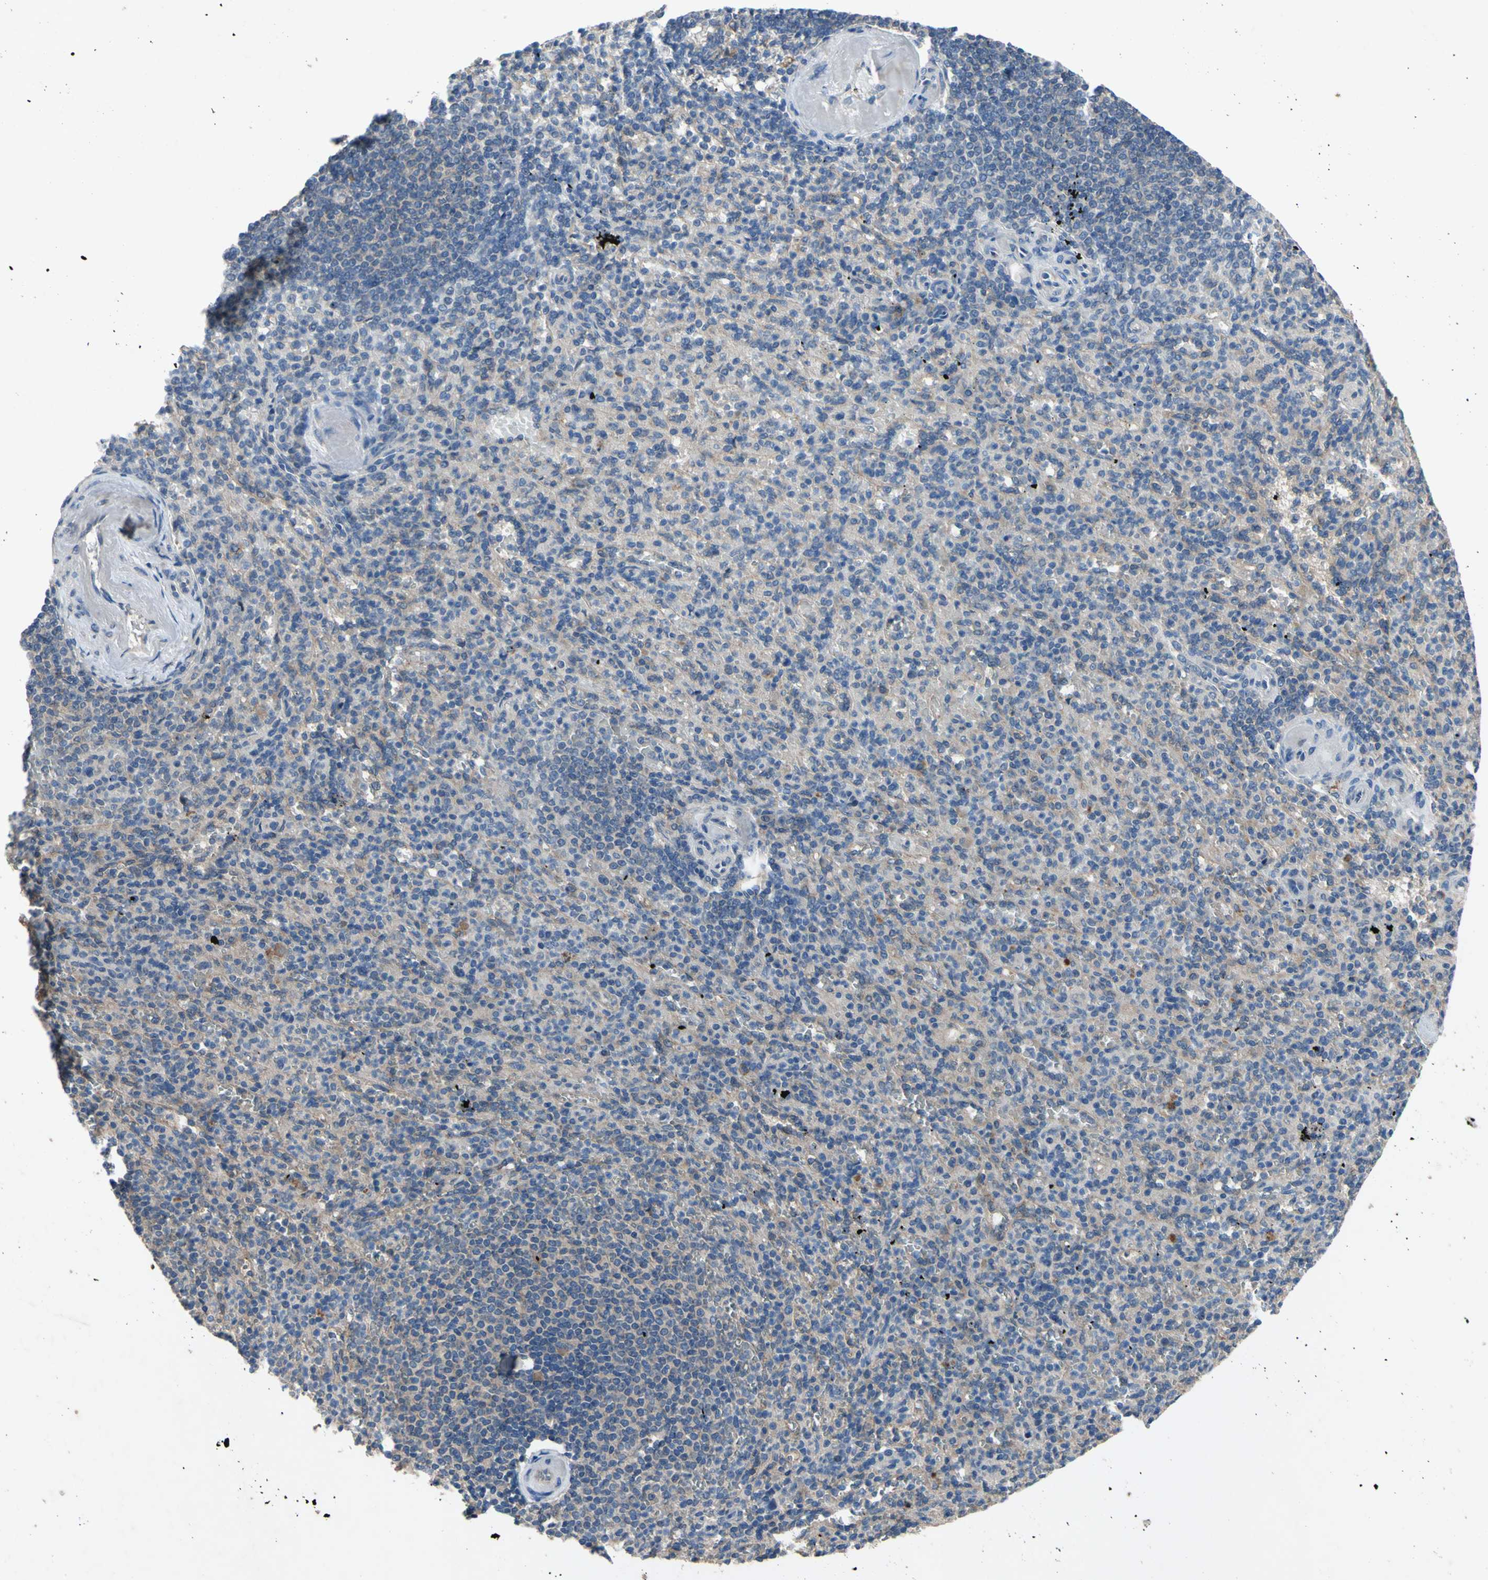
{"staining": {"intensity": "weak", "quantity": "<25%", "location": "cytoplasmic/membranous"}, "tissue": "spleen", "cell_type": "Cells in red pulp", "image_type": "normal", "snomed": [{"axis": "morphology", "description": "Normal tissue, NOS"}, {"axis": "topography", "description": "Spleen"}], "caption": "Photomicrograph shows no significant protein expression in cells in red pulp of unremarkable spleen. (DAB (3,3'-diaminobenzidine) immunohistochemistry (IHC) with hematoxylin counter stain).", "gene": "HILPDA", "patient": {"sex": "female", "age": 74}}